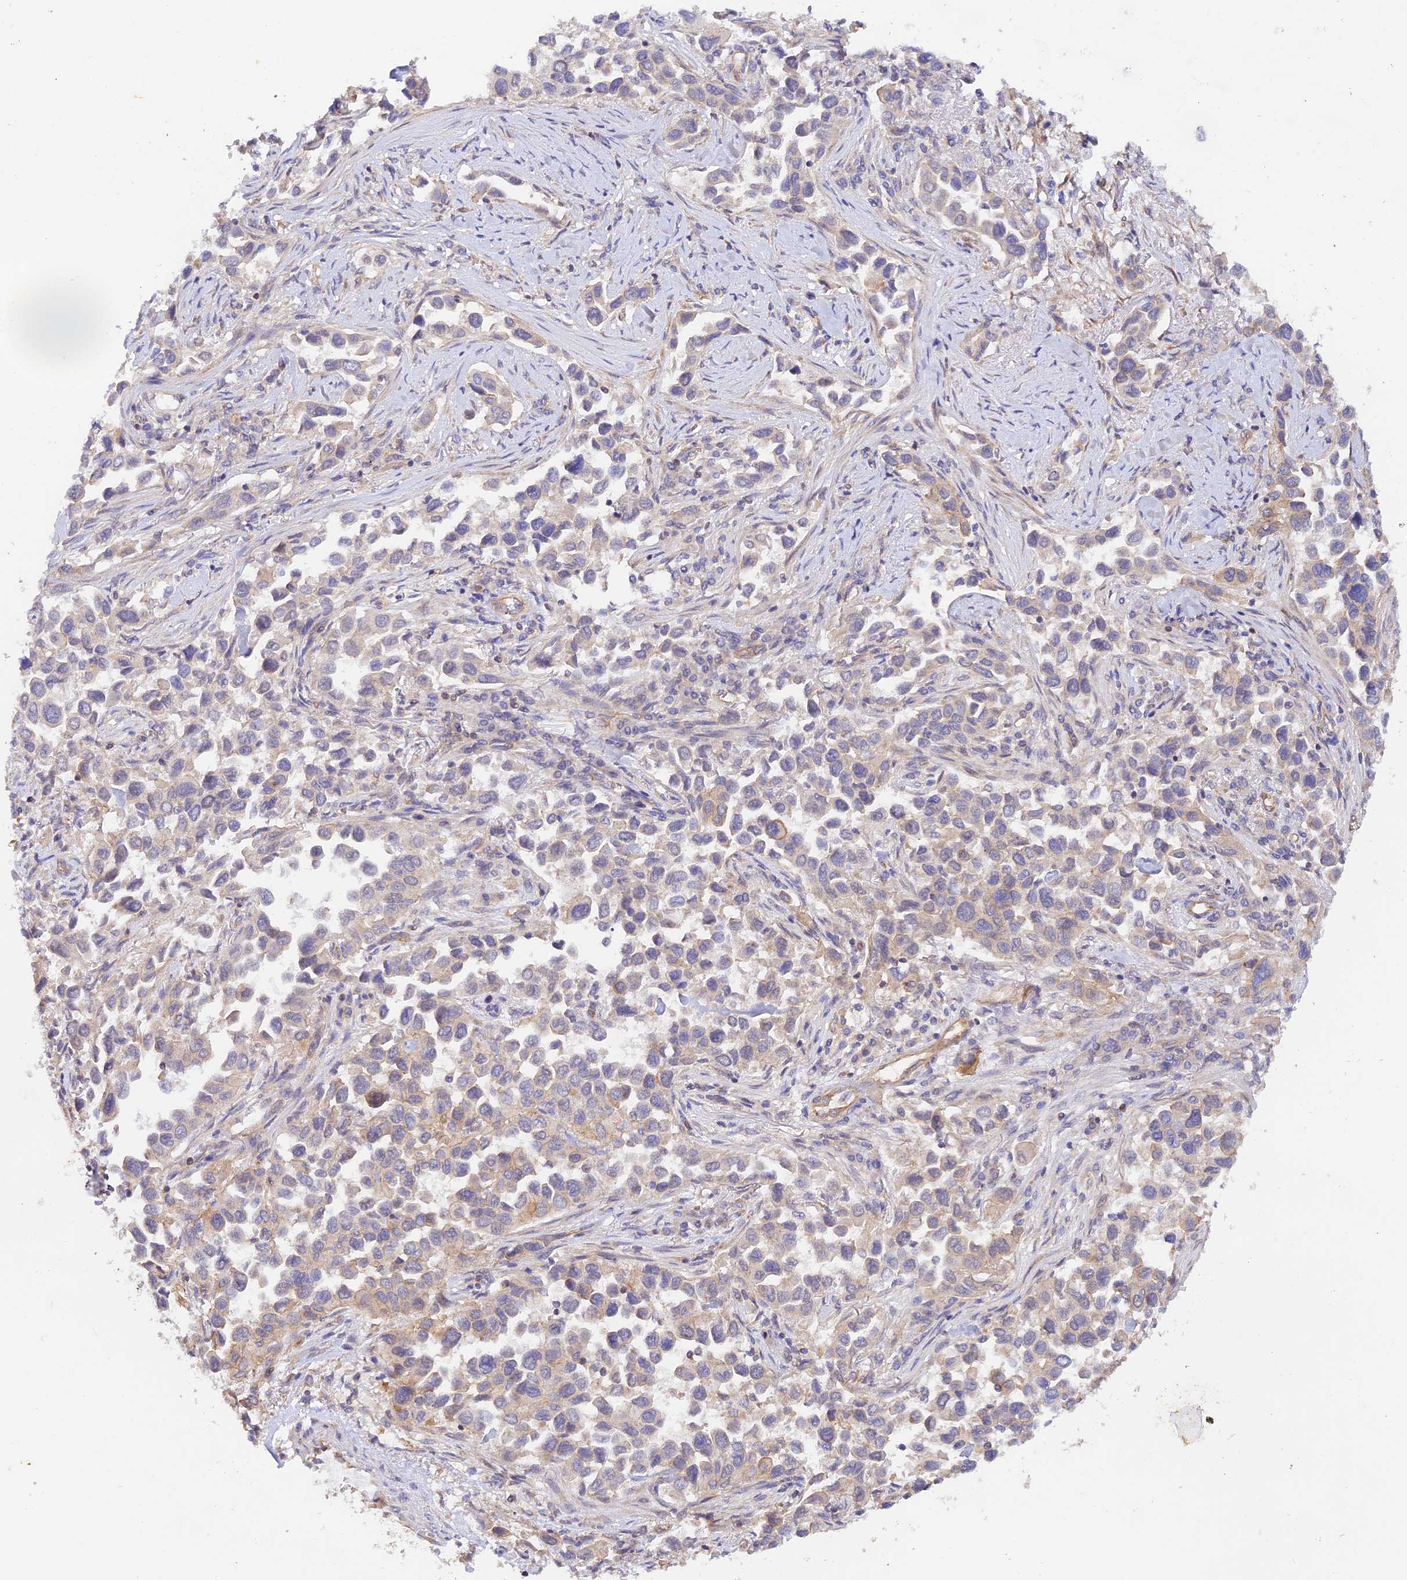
{"staining": {"intensity": "negative", "quantity": "none", "location": "none"}, "tissue": "lung cancer", "cell_type": "Tumor cells", "image_type": "cancer", "snomed": [{"axis": "morphology", "description": "Adenocarcinoma, NOS"}, {"axis": "topography", "description": "Lung"}], "caption": "Image shows no protein positivity in tumor cells of adenocarcinoma (lung) tissue.", "gene": "MYO9A", "patient": {"sex": "female", "age": 76}}